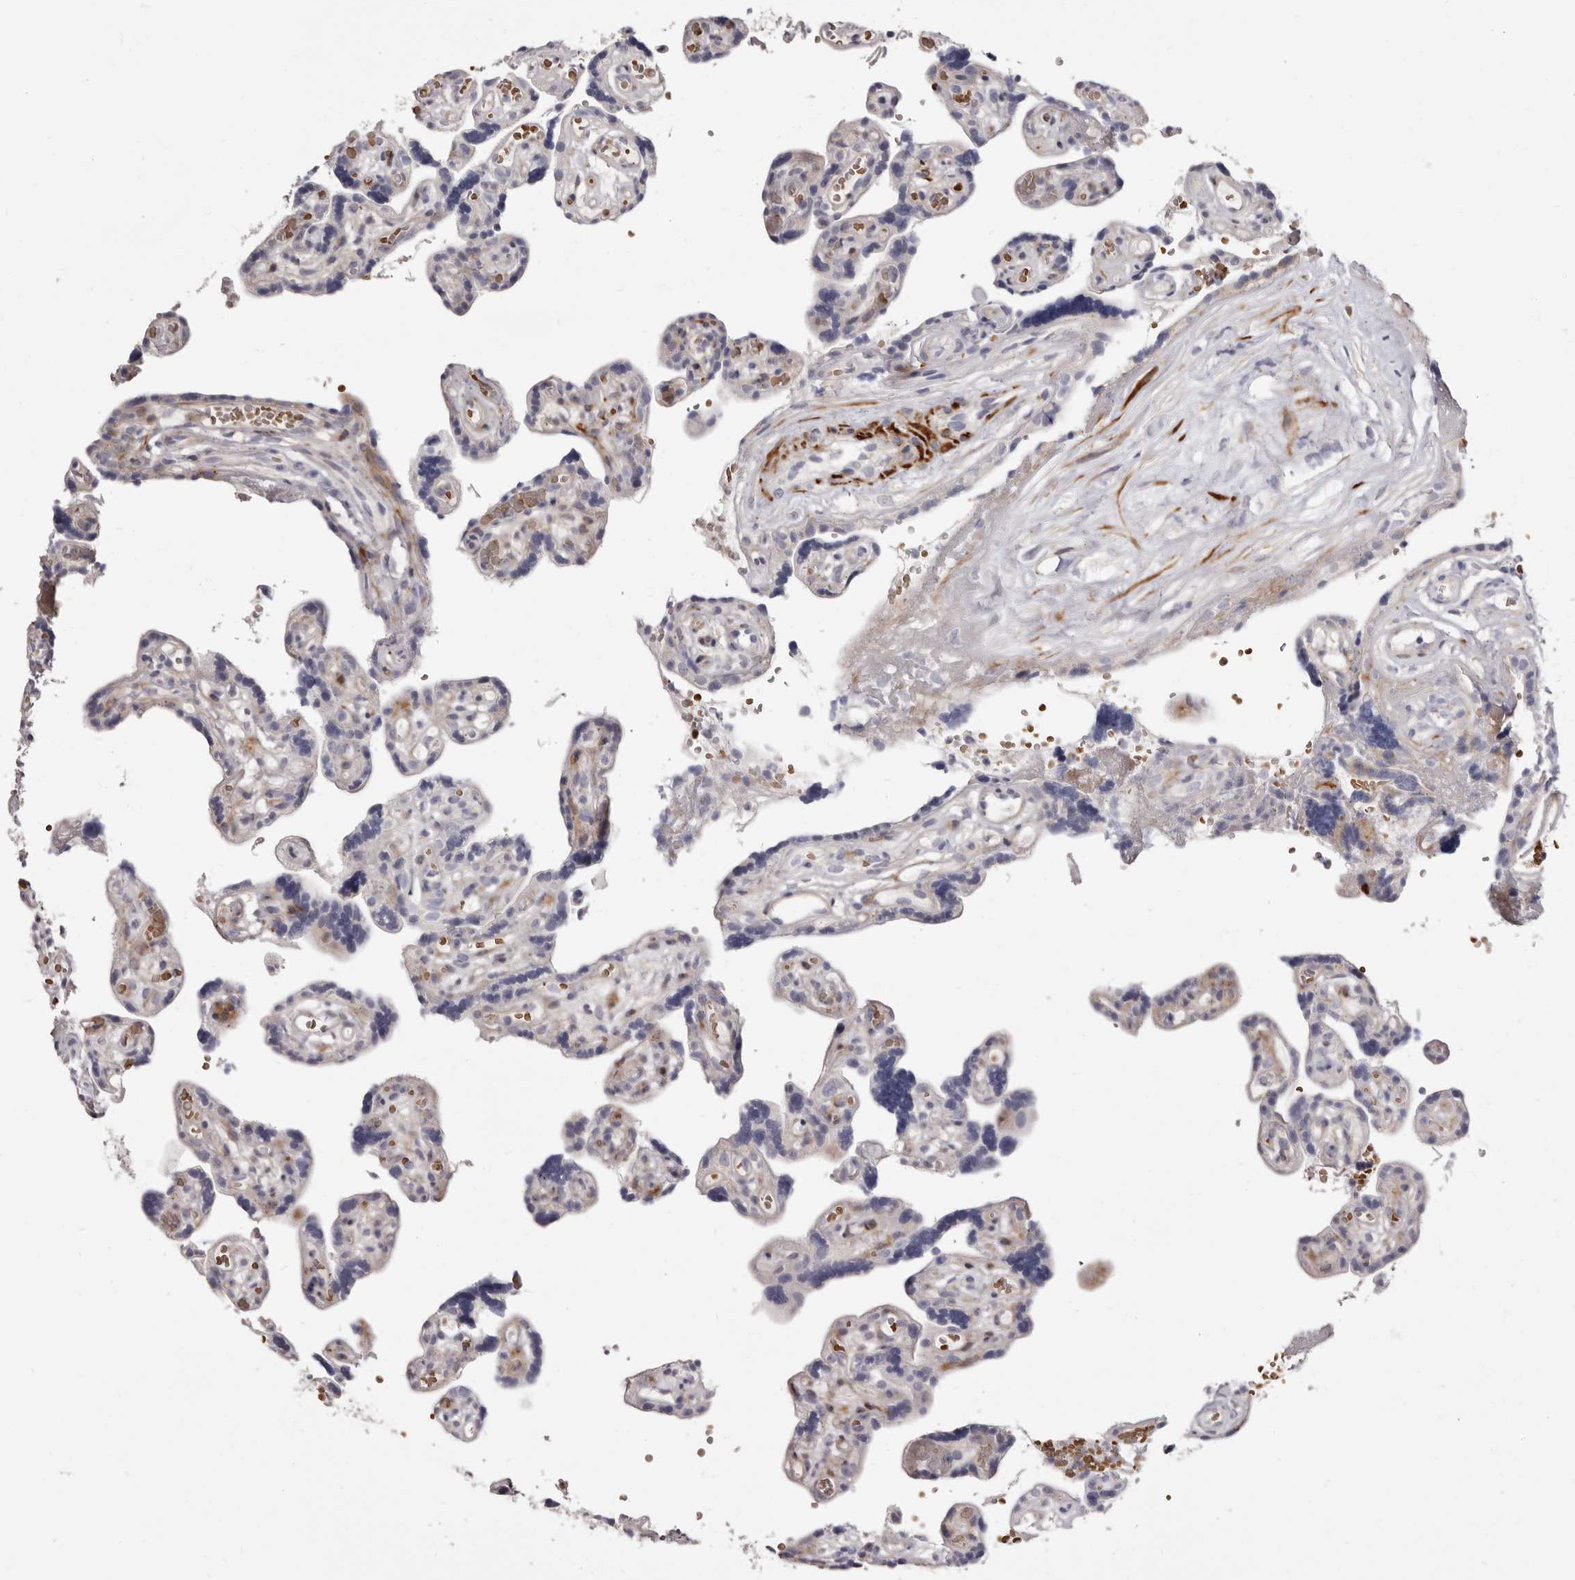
{"staining": {"intensity": "moderate", "quantity": ">75%", "location": "cytoplasmic/membranous"}, "tissue": "placenta", "cell_type": "Decidual cells", "image_type": "normal", "snomed": [{"axis": "morphology", "description": "Normal tissue, NOS"}, {"axis": "topography", "description": "Placenta"}], "caption": "Decidual cells exhibit medium levels of moderate cytoplasmic/membranous positivity in approximately >75% of cells in benign placenta.", "gene": "AIDA", "patient": {"sex": "female", "age": 30}}